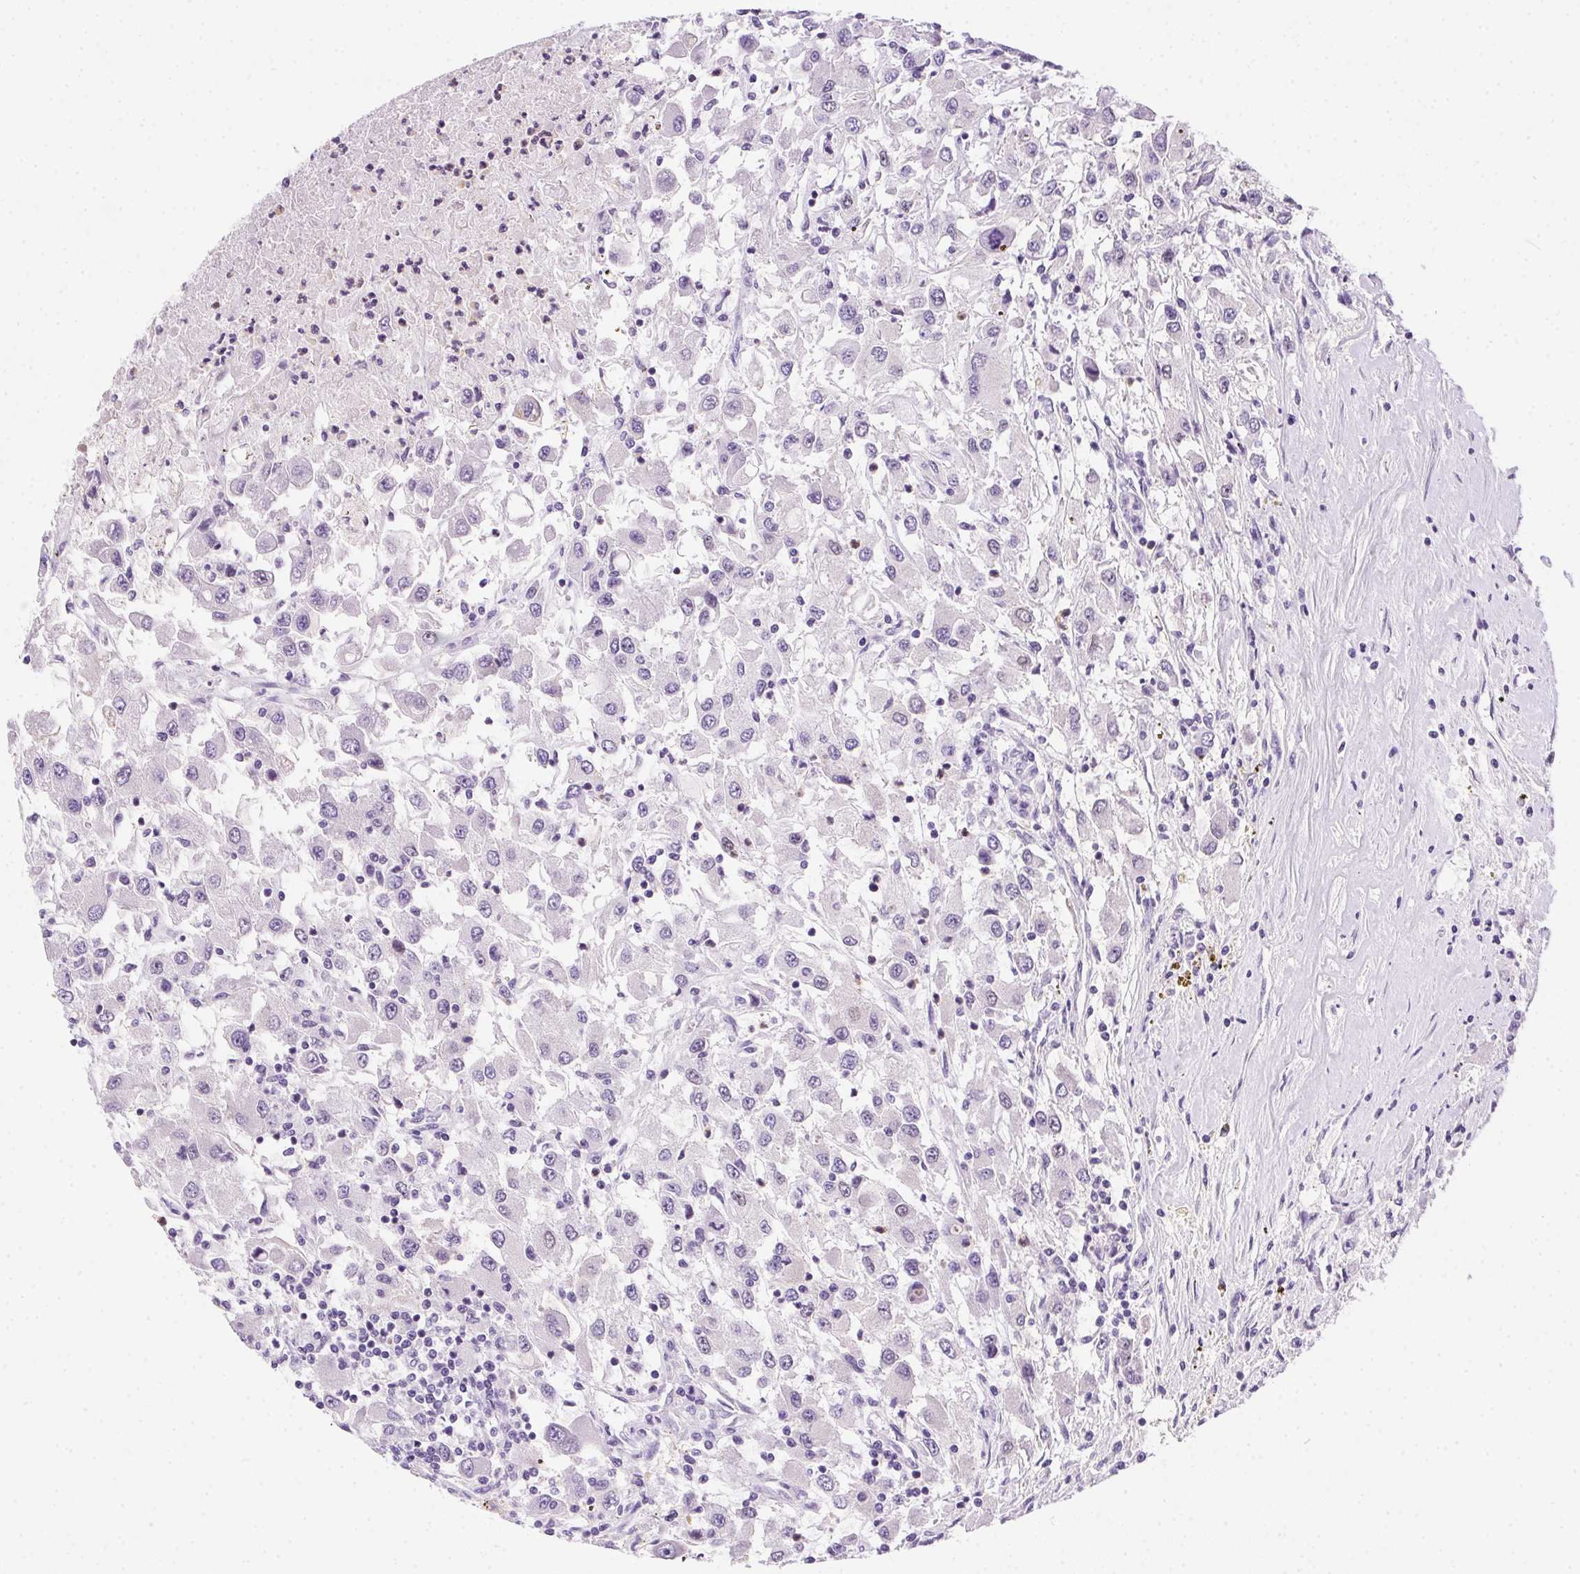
{"staining": {"intensity": "negative", "quantity": "none", "location": "none"}, "tissue": "renal cancer", "cell_type": "Tumor cells", "image_type": "cancer", "snomed": [{"axis": "morphology", "description": "Adenocarcinoma, NOS"}, {"axis": "topography", "description": "Kidney"}], "caption": "This is an immunohistochemistry photomicrograph of adenocarcinoma (renal). There is no expression in tumor cells.", "gene": "SSTR4", "patient": {"sex": "female", "age": 67}}